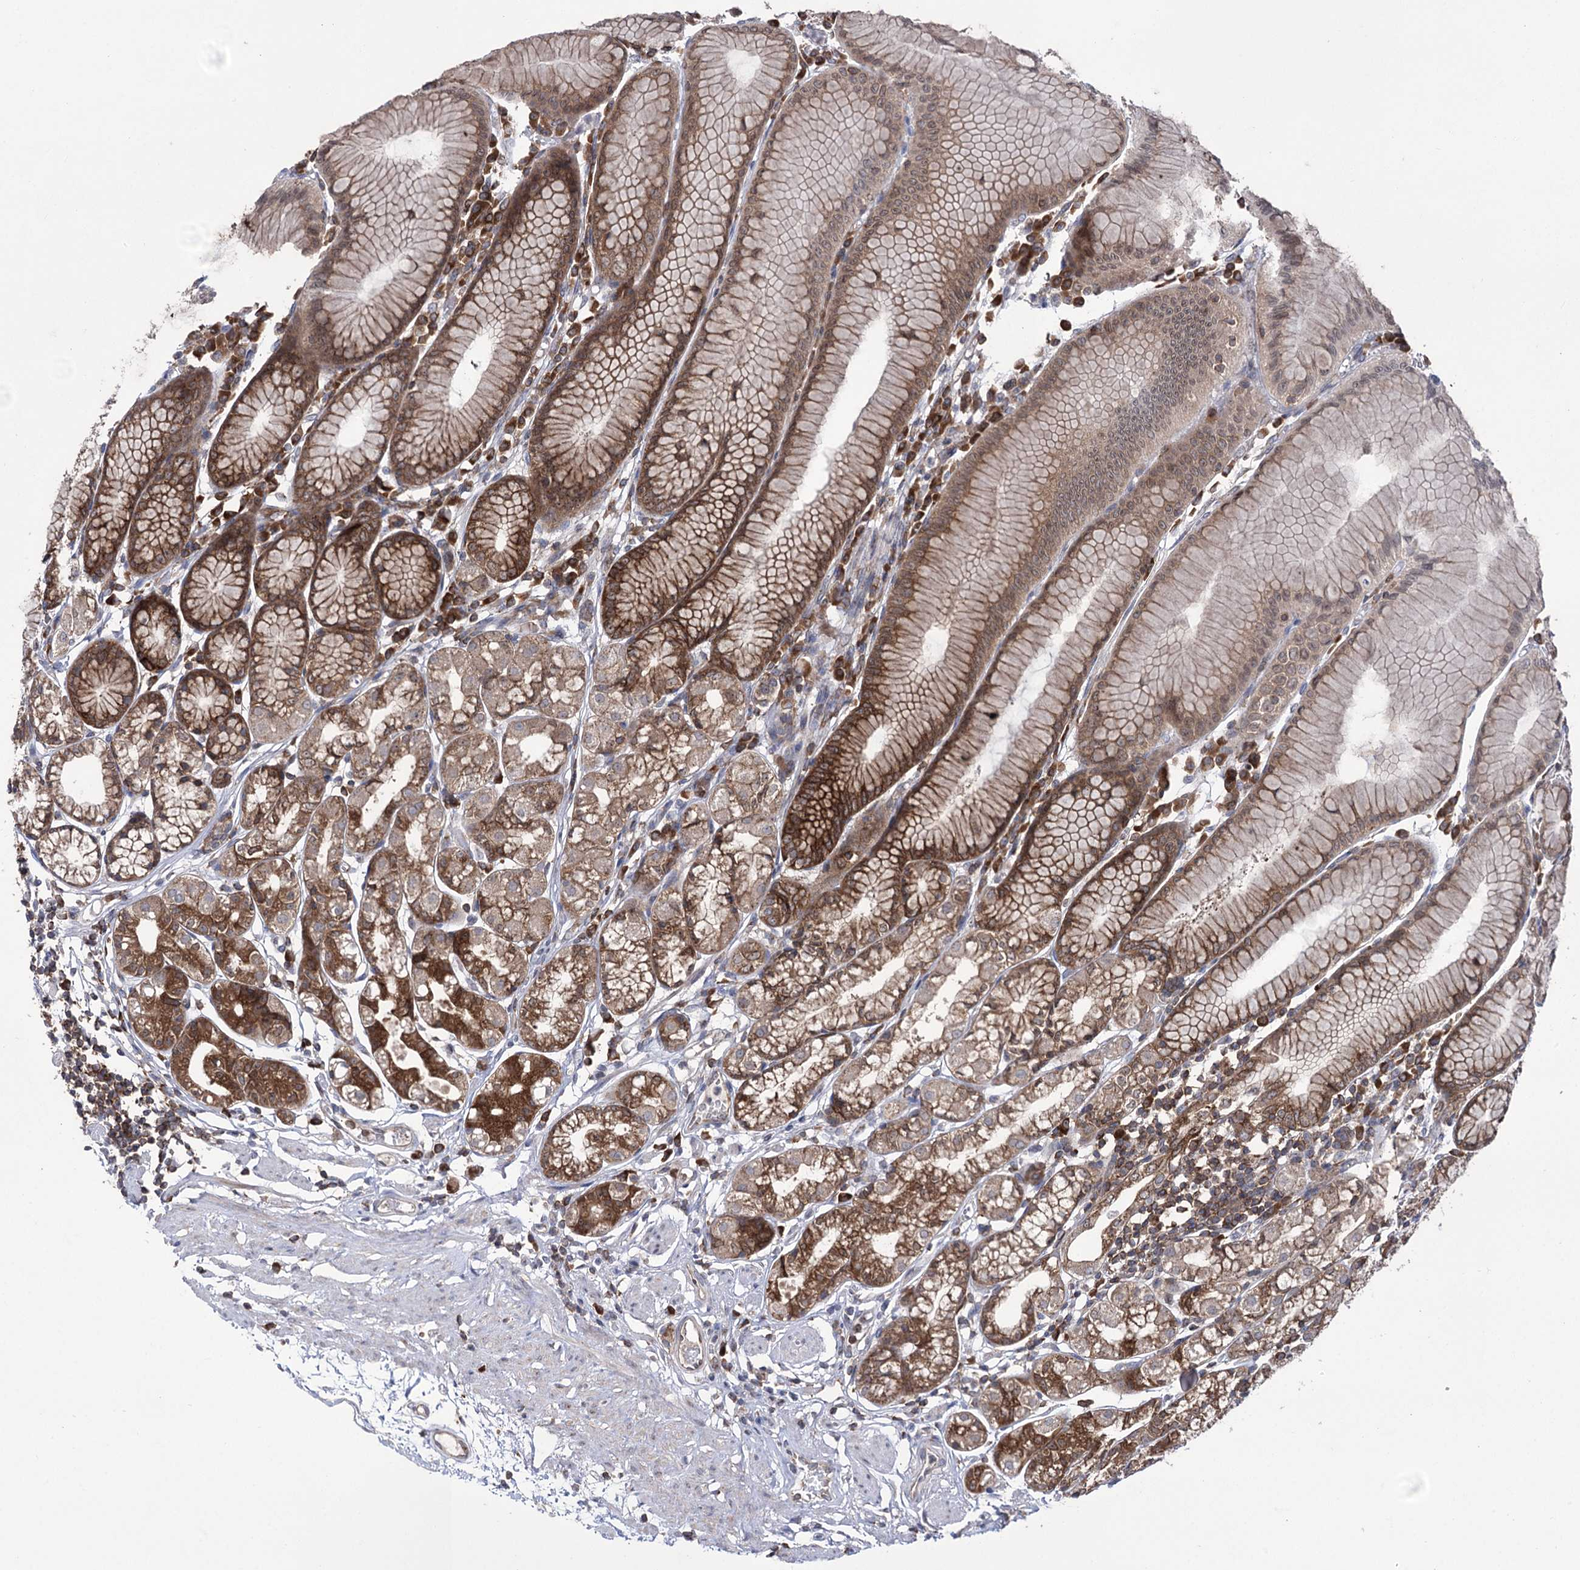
{"staining": {"intensity": "strong", "quantity": ">75%", "location": "cytoplasmic/membranous"}, "tissue": "stomach", "cell_type": "Glandular cells", "image_type": "normal", "snomed": [{"axis": "morphology", "description": "Normal tissue, NOS"}, {"axis": "topography", "description": "Stomach"}], "caption": "Immunohistochemical staining of benign stomach shows strong cytoplasmic/membranous protein expression in about >75% of glandular cells.", "gene": "ZNF622", "patient": {"sex": "female", "age": 57}}